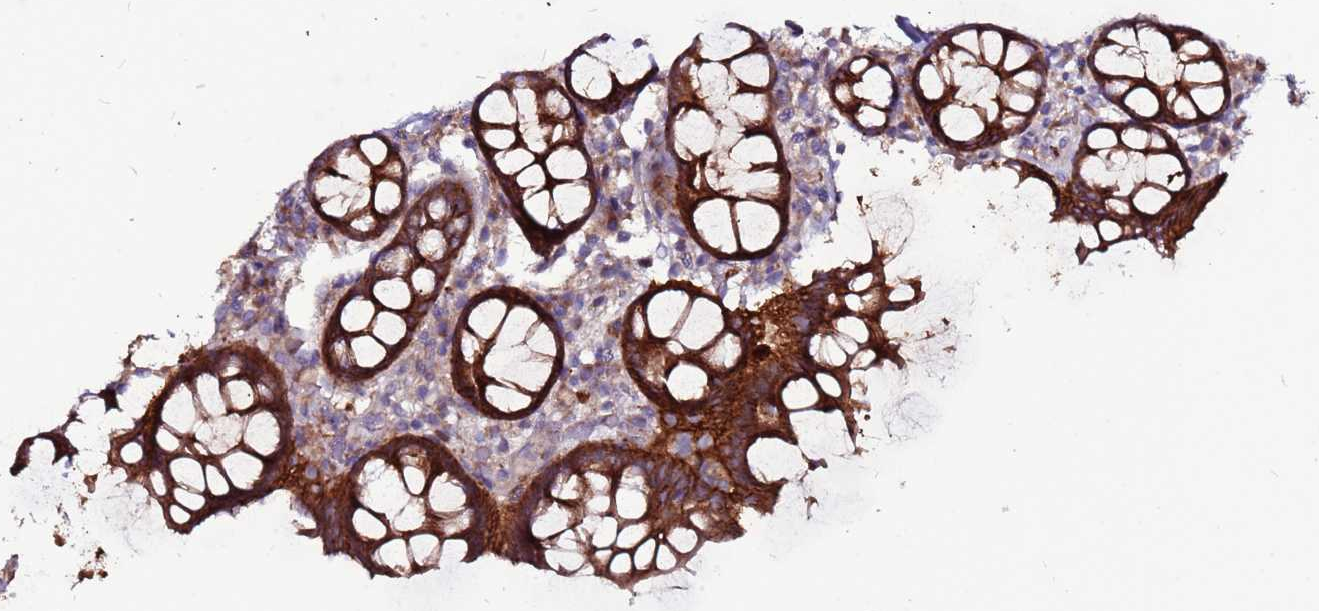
{"staining": {"intensity": "weak", "quantity": ">75%", "location": "cytoplasmic/membranous"}, "tissue": "colon", "cell_type": "Endothelial cells", "image_type": "normal", "snomed": [{"axis": "morphology", "description": "Normal tissue, NOS"}, {"axis": "topography", "description": "Colon"}], "caption": "Immunohistochemical staining of benign human colon reveals weak cytoplasmic/membranous protein expression in approximately >75% of endothelial cells. The staining was performed using DAB (3,3'-diaminobenzidine), with brown indicating positive protein expression. Nuclei are stained blue with hematoxylin.", "gene": "GPN3", "patient": {"sex": "female", "age": 79}}